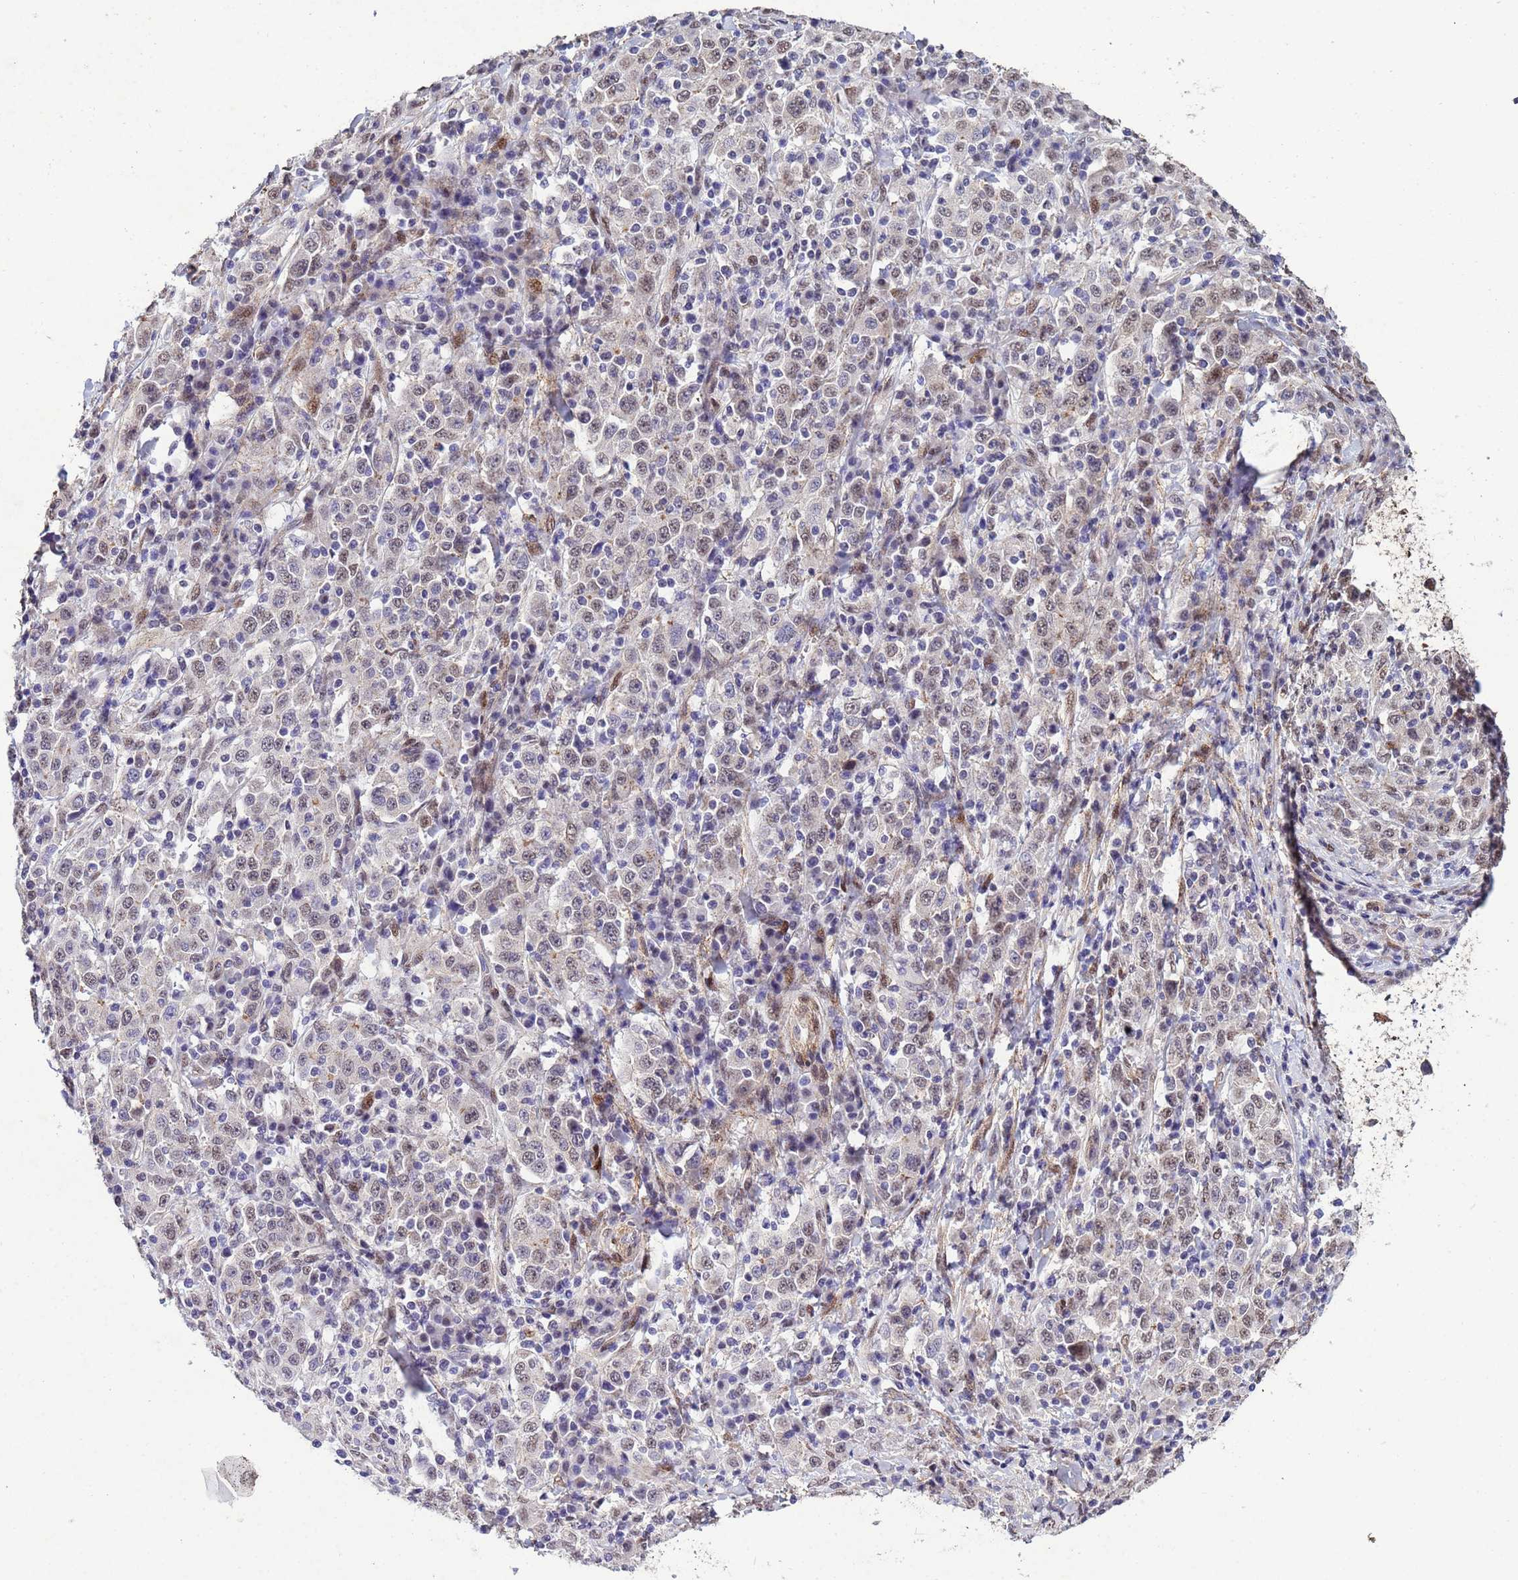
{"staining": {"intensity": "weak", "quantity": "25%-75%", "location": "nuclear"}, "tissue": "stomach cancer", "cell_type": "Tumor cells", "image_type": "cancer", "snomed": [{"axis": "morphology", "description": "Normal tissue, NOS"}, {"axis": "morphology", "description": "Adenocarcinoma, NOS"}, {"axis": "topography", "description": "Stomach, upper"}, {"axis": "topography", "description": "Stomach"}], "caption": "Immunohistochemical staining of human stomach cancer displays low levels of weak nuclear protein expression in approximately 25%-75% of tumor cells.", "gene": "TRIP6", "patient": {"sex": "male", "age": 59}}